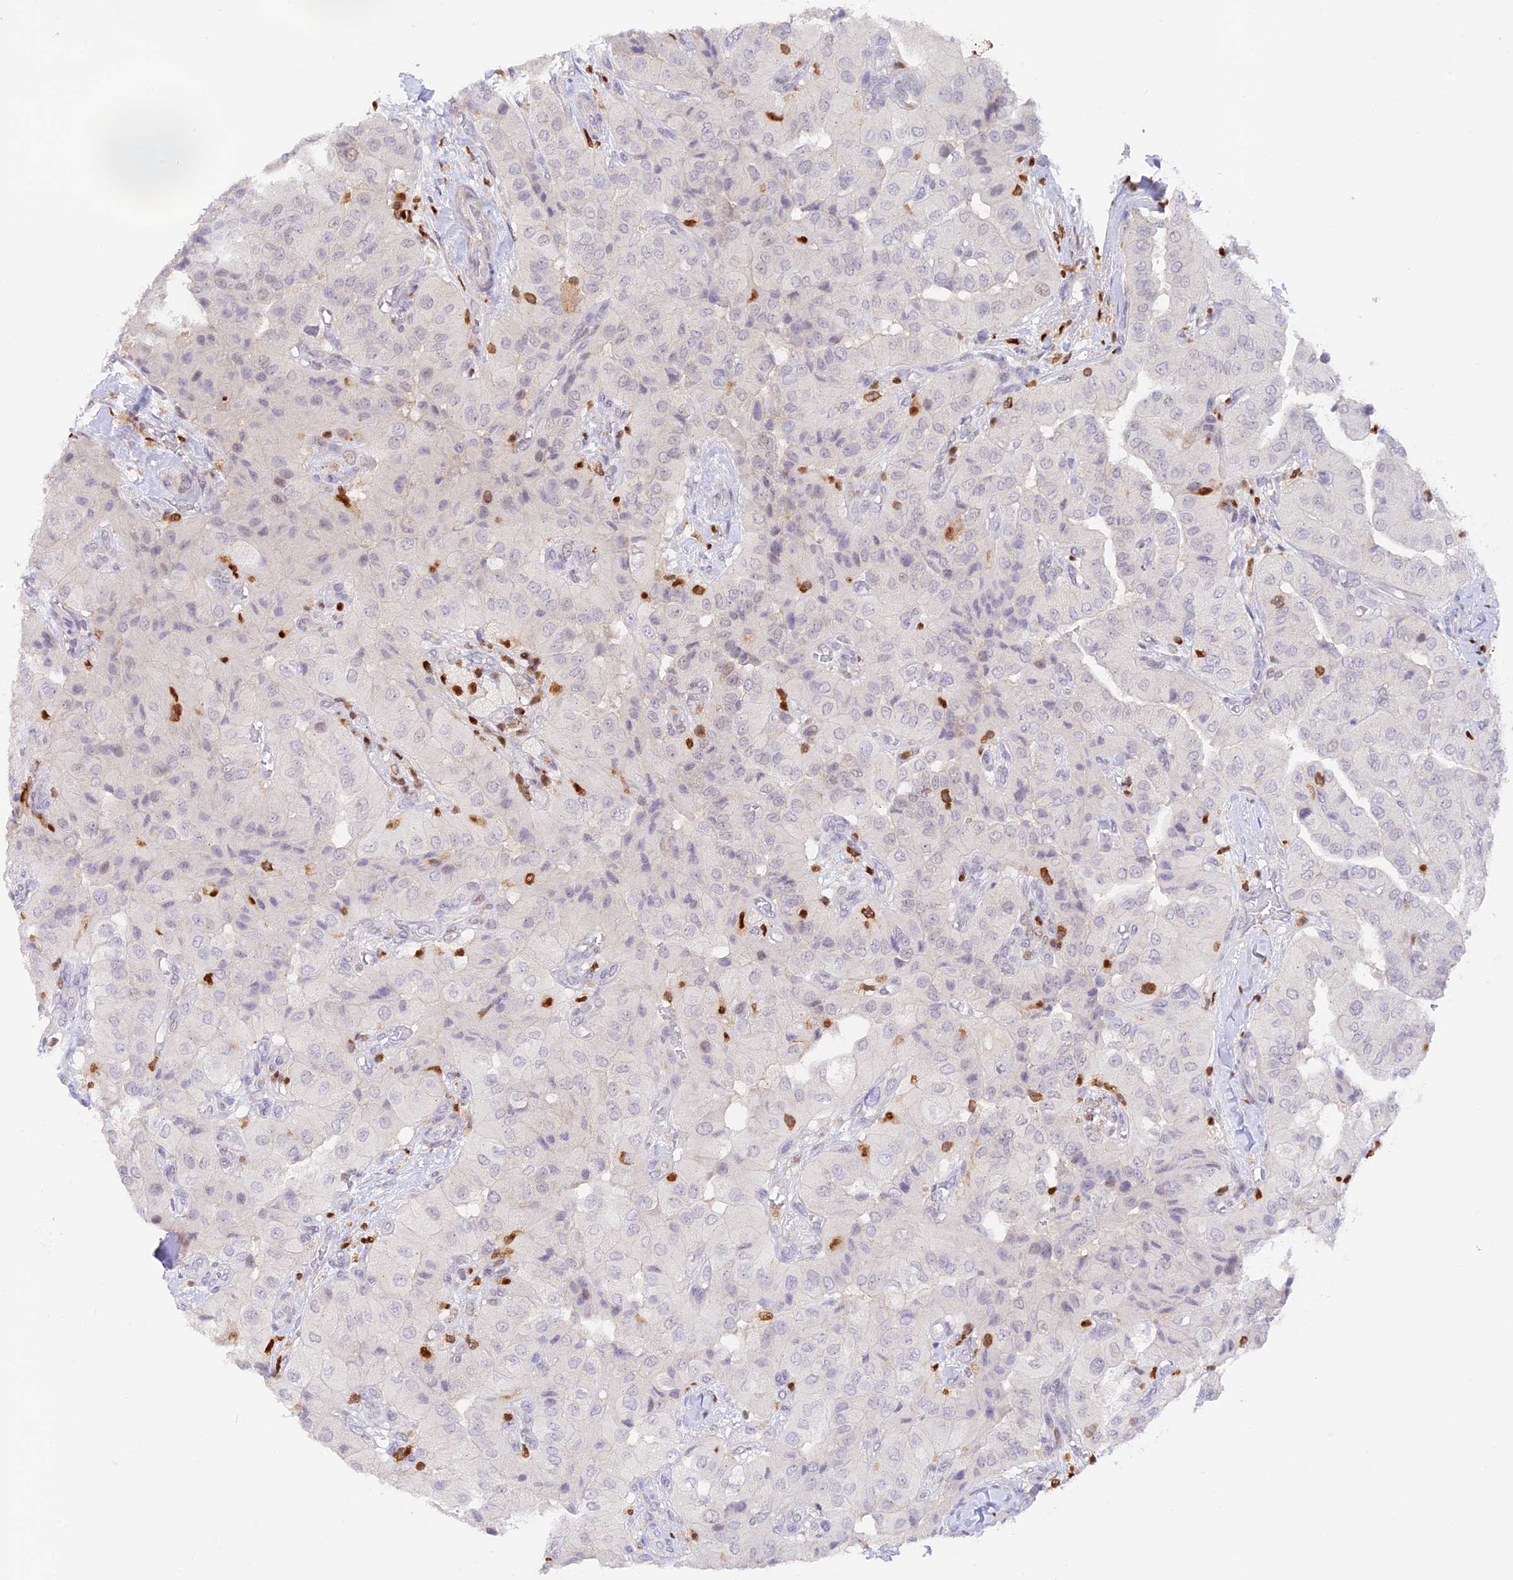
{"staining": {"intensity": "weak", "quantity": "<25%", "location": "nuclear"}, "tissue": "head and neck cancer", "cell_type": "Tumor cells", "image_type": "cancer", "snomed": [{"axis": "morphology", "description": "Adenocarcinoma, NOS"}, {"axis": "topography", "description": "Head-Neck"}], "caption": "Histopathology image shows no significant protein expression in tumor cells of head and neck cancer (adenocarcinoma). (Brightfield microscopy of DAB (3,3'-diaminobenzidine) immunohistochemistry at high magnification).", "gene": "DENND1C", "patient": {"sex": "male", "age": 66}}